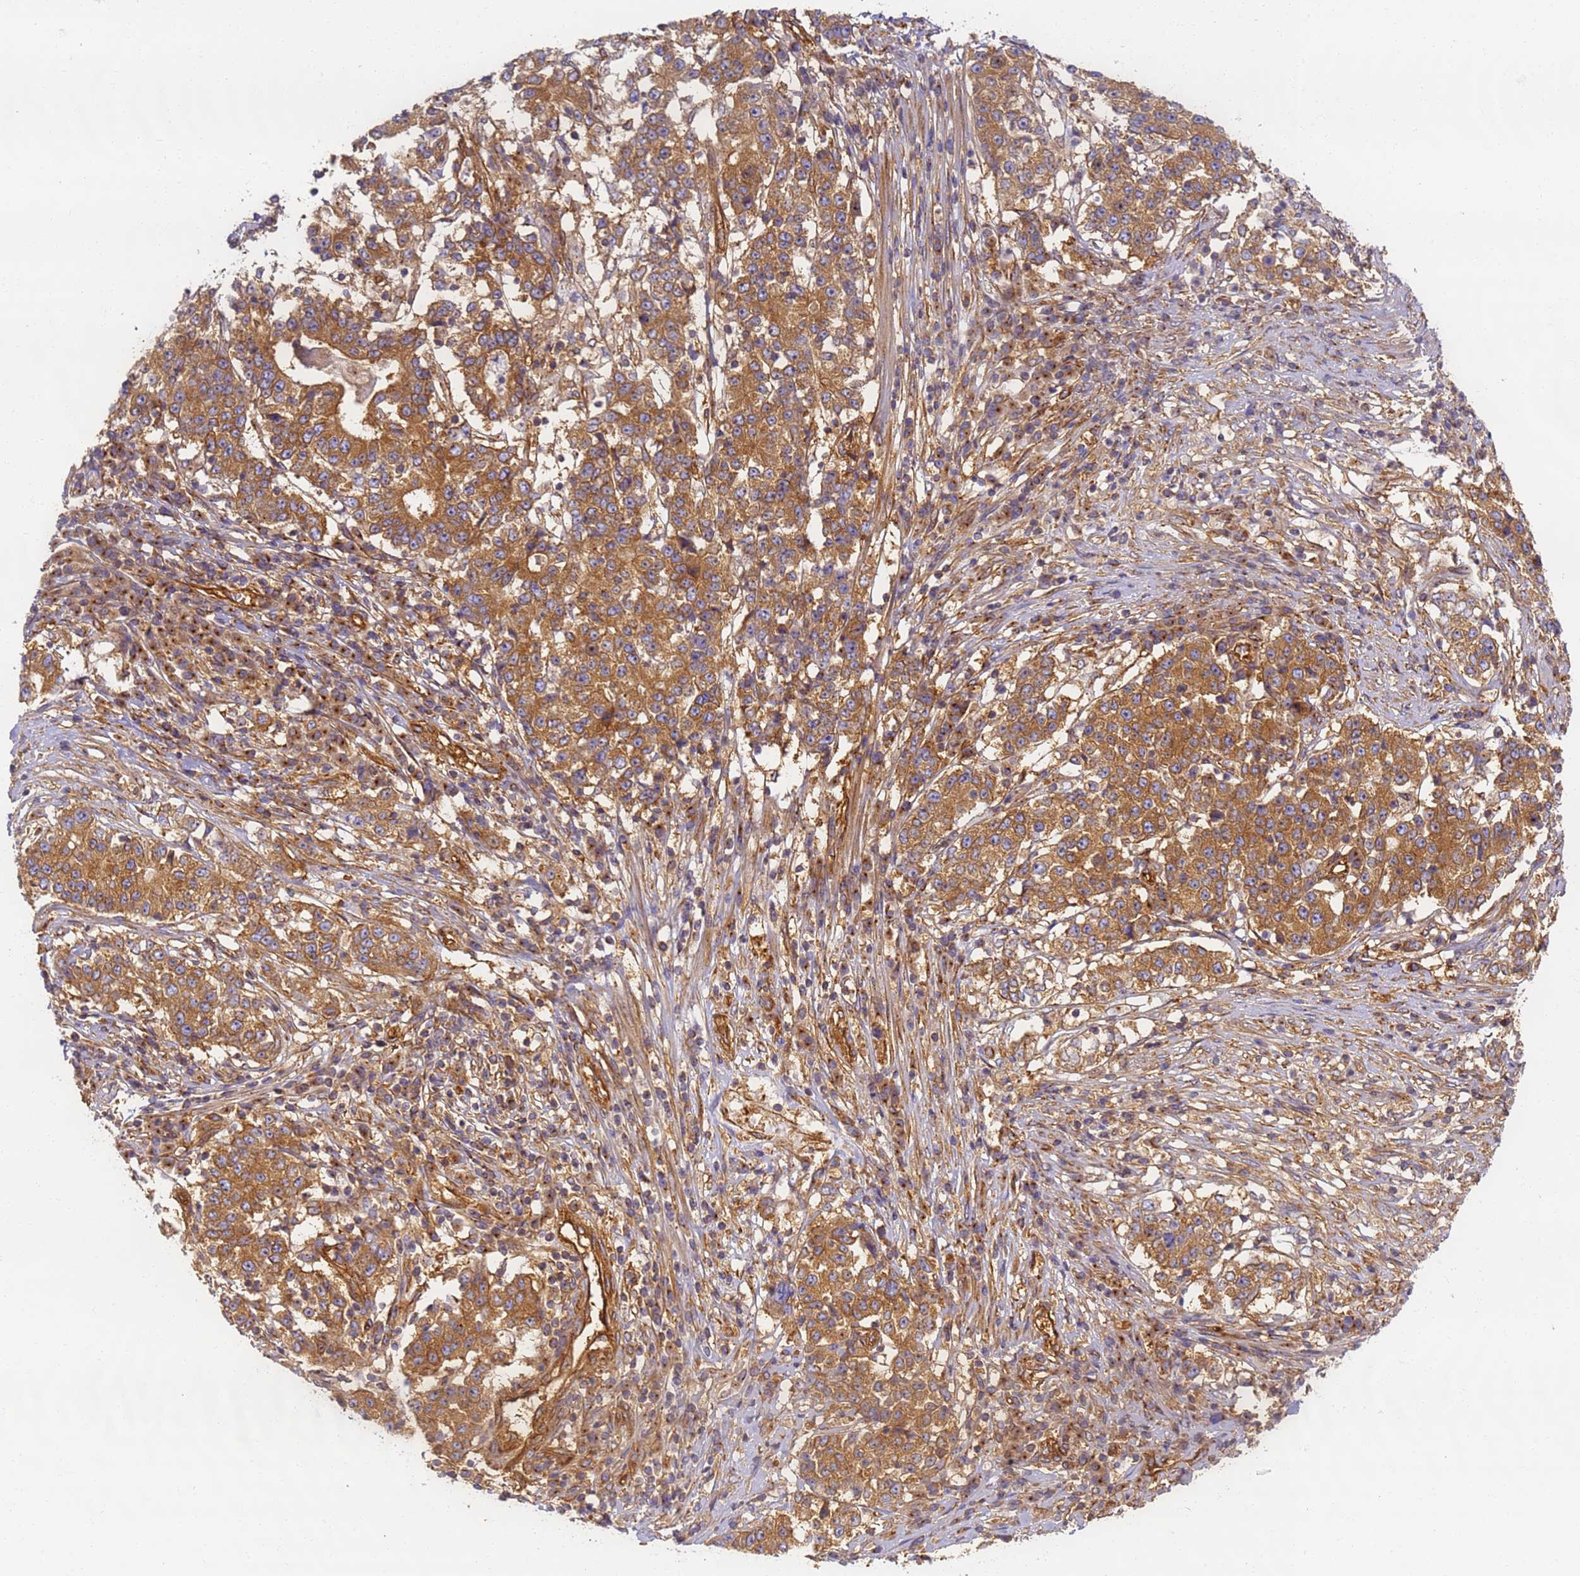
{"staining": {"intensity": "moderate", "quantity": ">75%", "location": "cytoplasmic/membranous"}, "tissue": "stomach cancer", "cell_type": "Tumor cells", "image_type": "cancer", "snomed": [{"axis": "morphology", "description": "Adenocarcinoma, NOS"}, {"axis": "topography", "description": "Stomach"}], "caption": "Protein staining of stomach adenocarcinoma tissue displays moderate cytoplasmic/membranous staining in about >75% of tumor cells.", "gene": "DYNC1I2", "patient": {"sex": "male", "age": 59}}